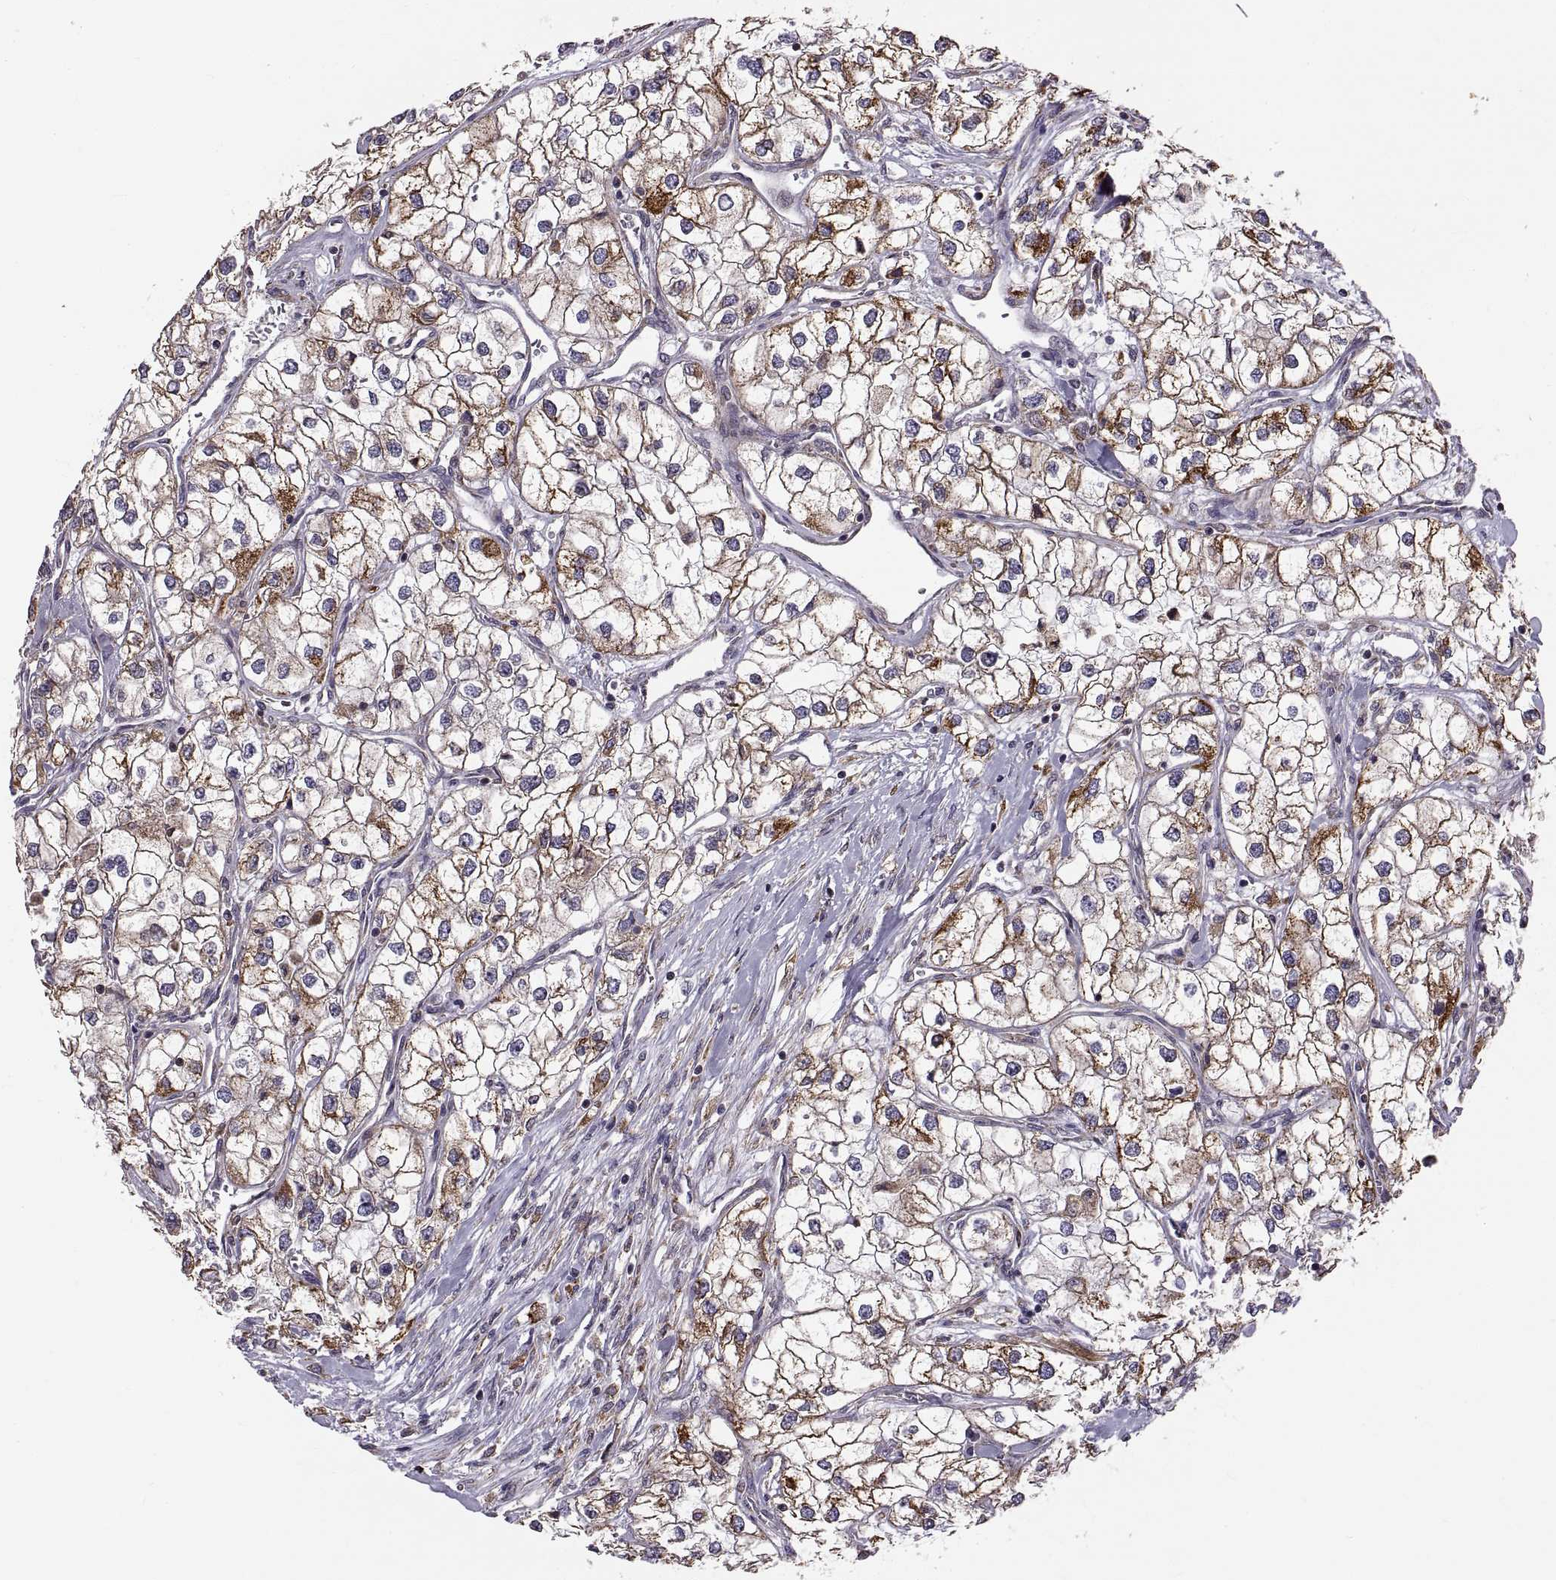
{"staining": {"intensity": "strong", "quantity": "25%-75%", "location": "cytoplasmic/membranous"}, "tissue": "renal cancer", "cell_type": "Tumor cells", "image_type": "cancer", "snomed": [{"axis": "morphology", "description": "Adenocarcinoma, NOS"}, {"axis": "topography", "description": "Kidney"}], "caption": "Immunohistochemical staining of renal cancer demonstrates strong cytoplasmic/membranous protein staining in approximately 25%-75% of tumor cells. Nuclei are stained in blue.", "gene": "PLEKHB2", "patient": {"sex": "male", "age": 59}}